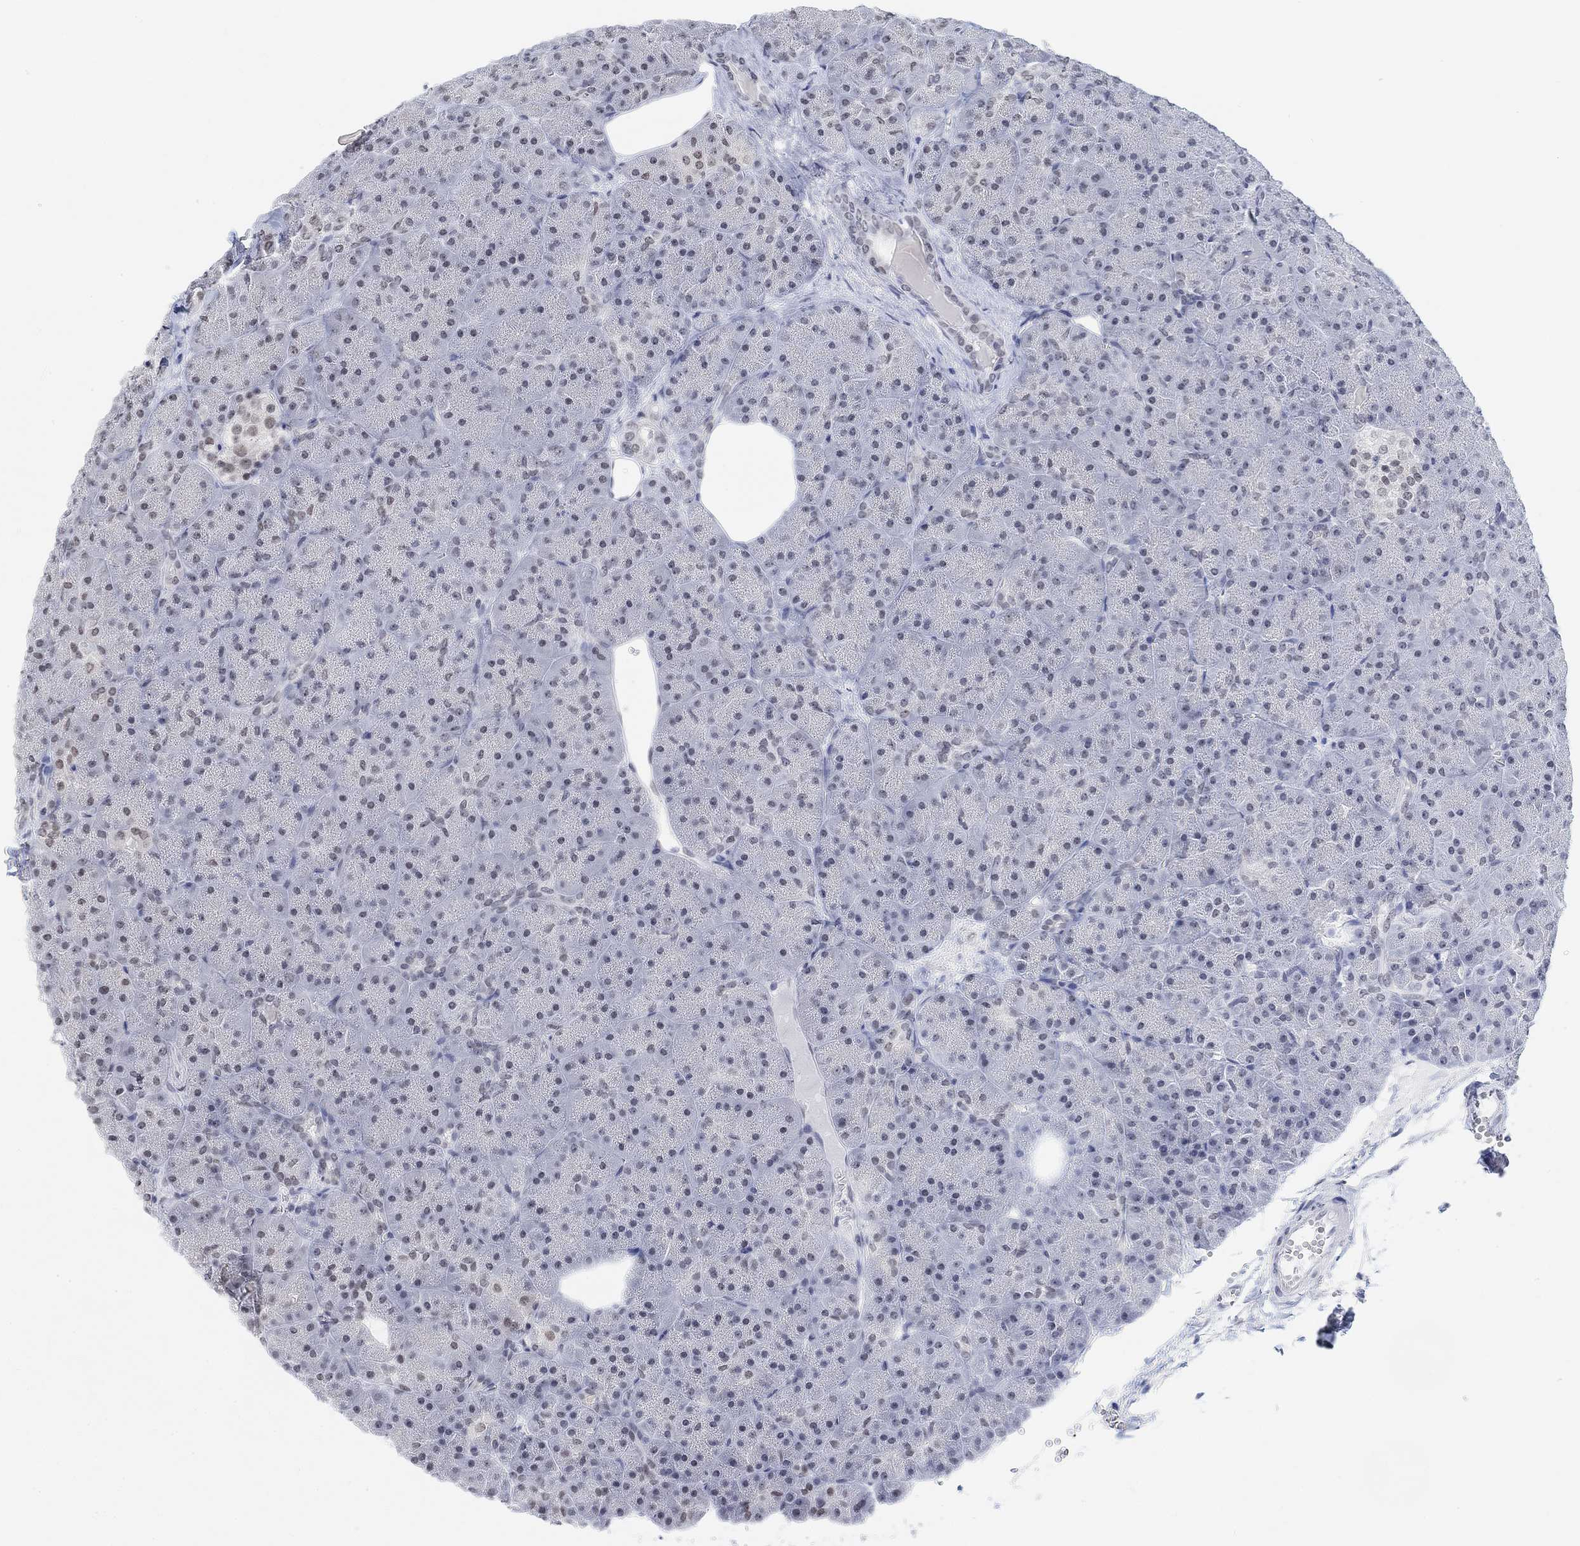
{"staining": {"intensity": "weak", "quantity": "<25%", "location": "nuclear"}, "tissue": "pancreas", "cell_type": "Exocrine glandular cells", "image_type": "normal", "snomed": [{"axis": "morphology", "description": "Normal tissue, NOS"}, {"axis": "topography", "description": "Pancreas"}], "caption": "The image reveals no staining of exocrine glandular cells in unremarkable pancreas. (Stains: DAB (3,3'-diaminobenzidine) IHC with hematoxylin counter stain, Microscopy: brightfield microscopy at high magnification).", "gene": "PURG", "patient": {"sex": "male", "age": 61}}